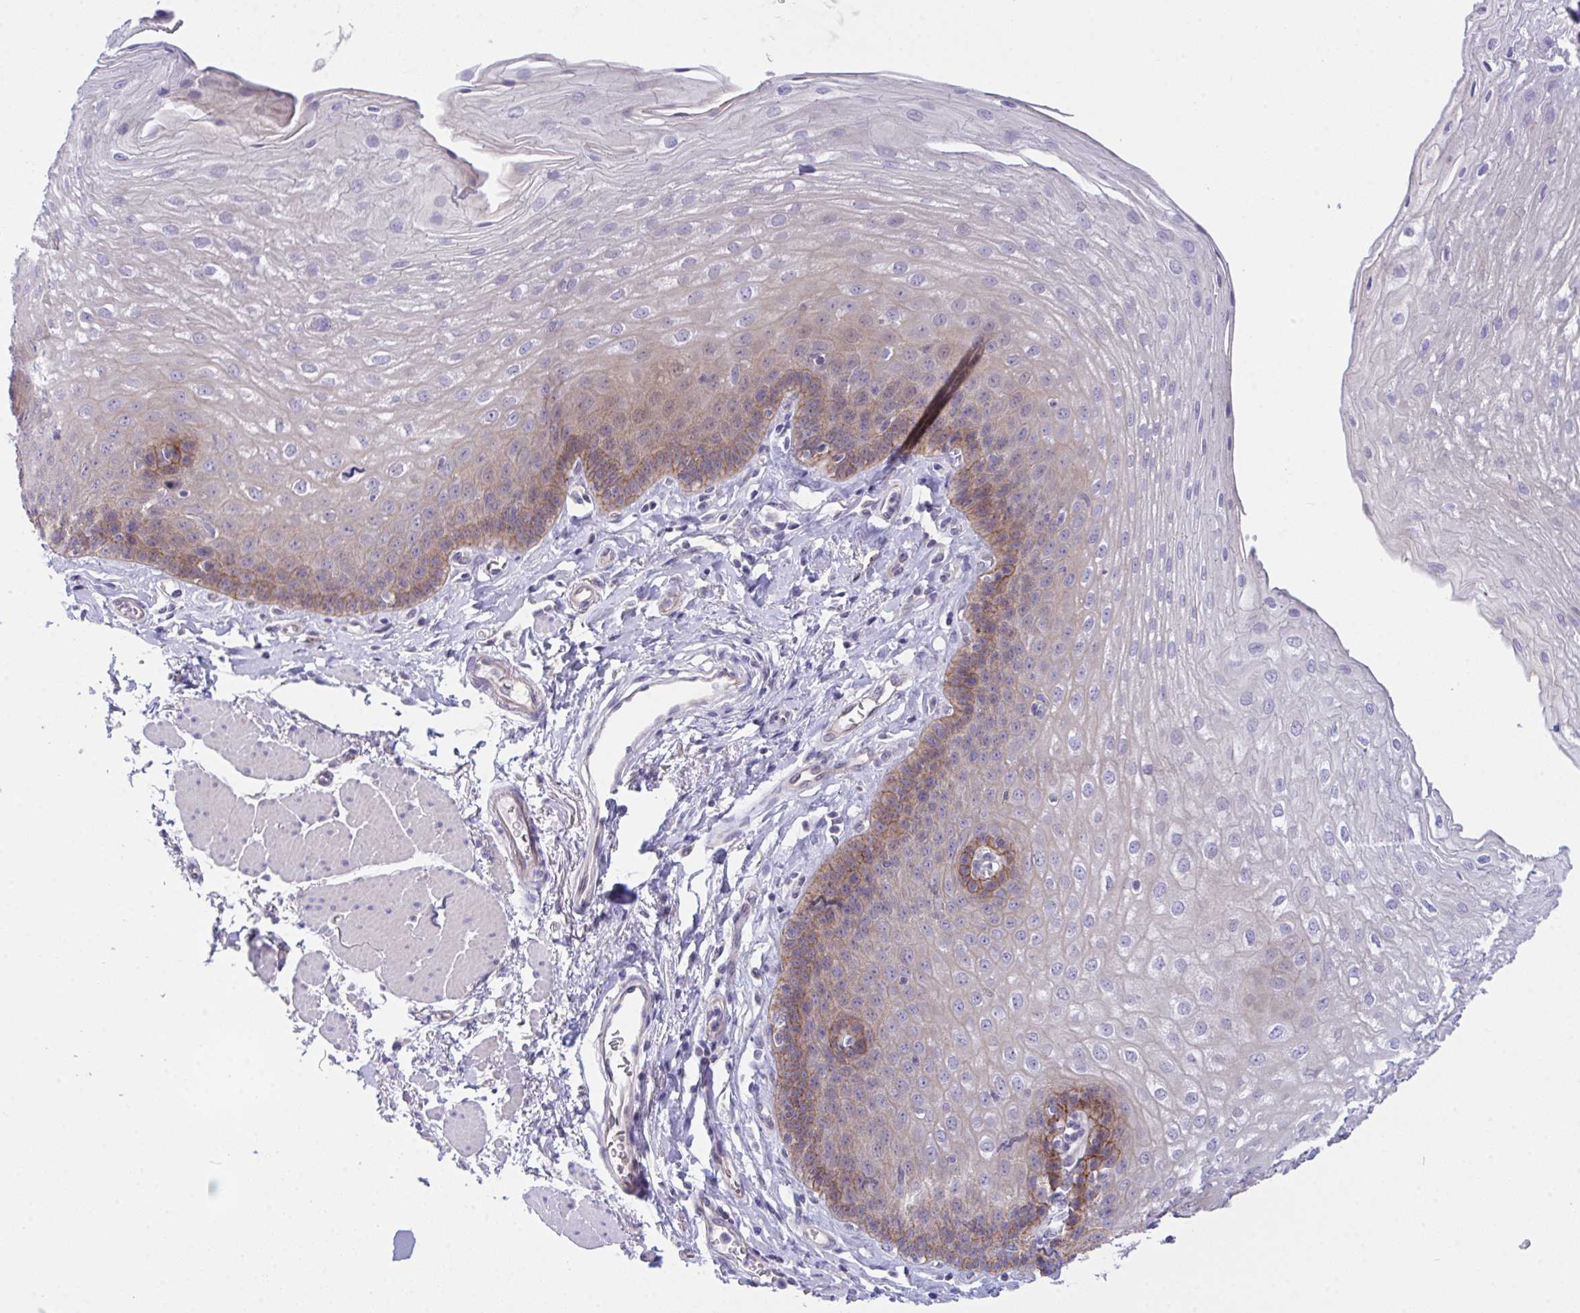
{"staining": {"intensity": "moderate", "quantity": "25%-75%", "location": "cytoplasmic/membranous"}, "tissue": "esophagus", "cell_type": "Squamous epithelial cells", "image_type": "normal", "snomed": [{"axis": "morphology", "description": "Normal tissue, NOS"}, {"axis": "topography", "description": "Esophagus"}], "caption": "Unremarkable esophagus demonstrates moderate cytoplasmic/membranous expression in approximately 25%-75% of squamous epithelial cells.", "gene": "HOXD12", "patient": {"sex": "female", "age": 81}}